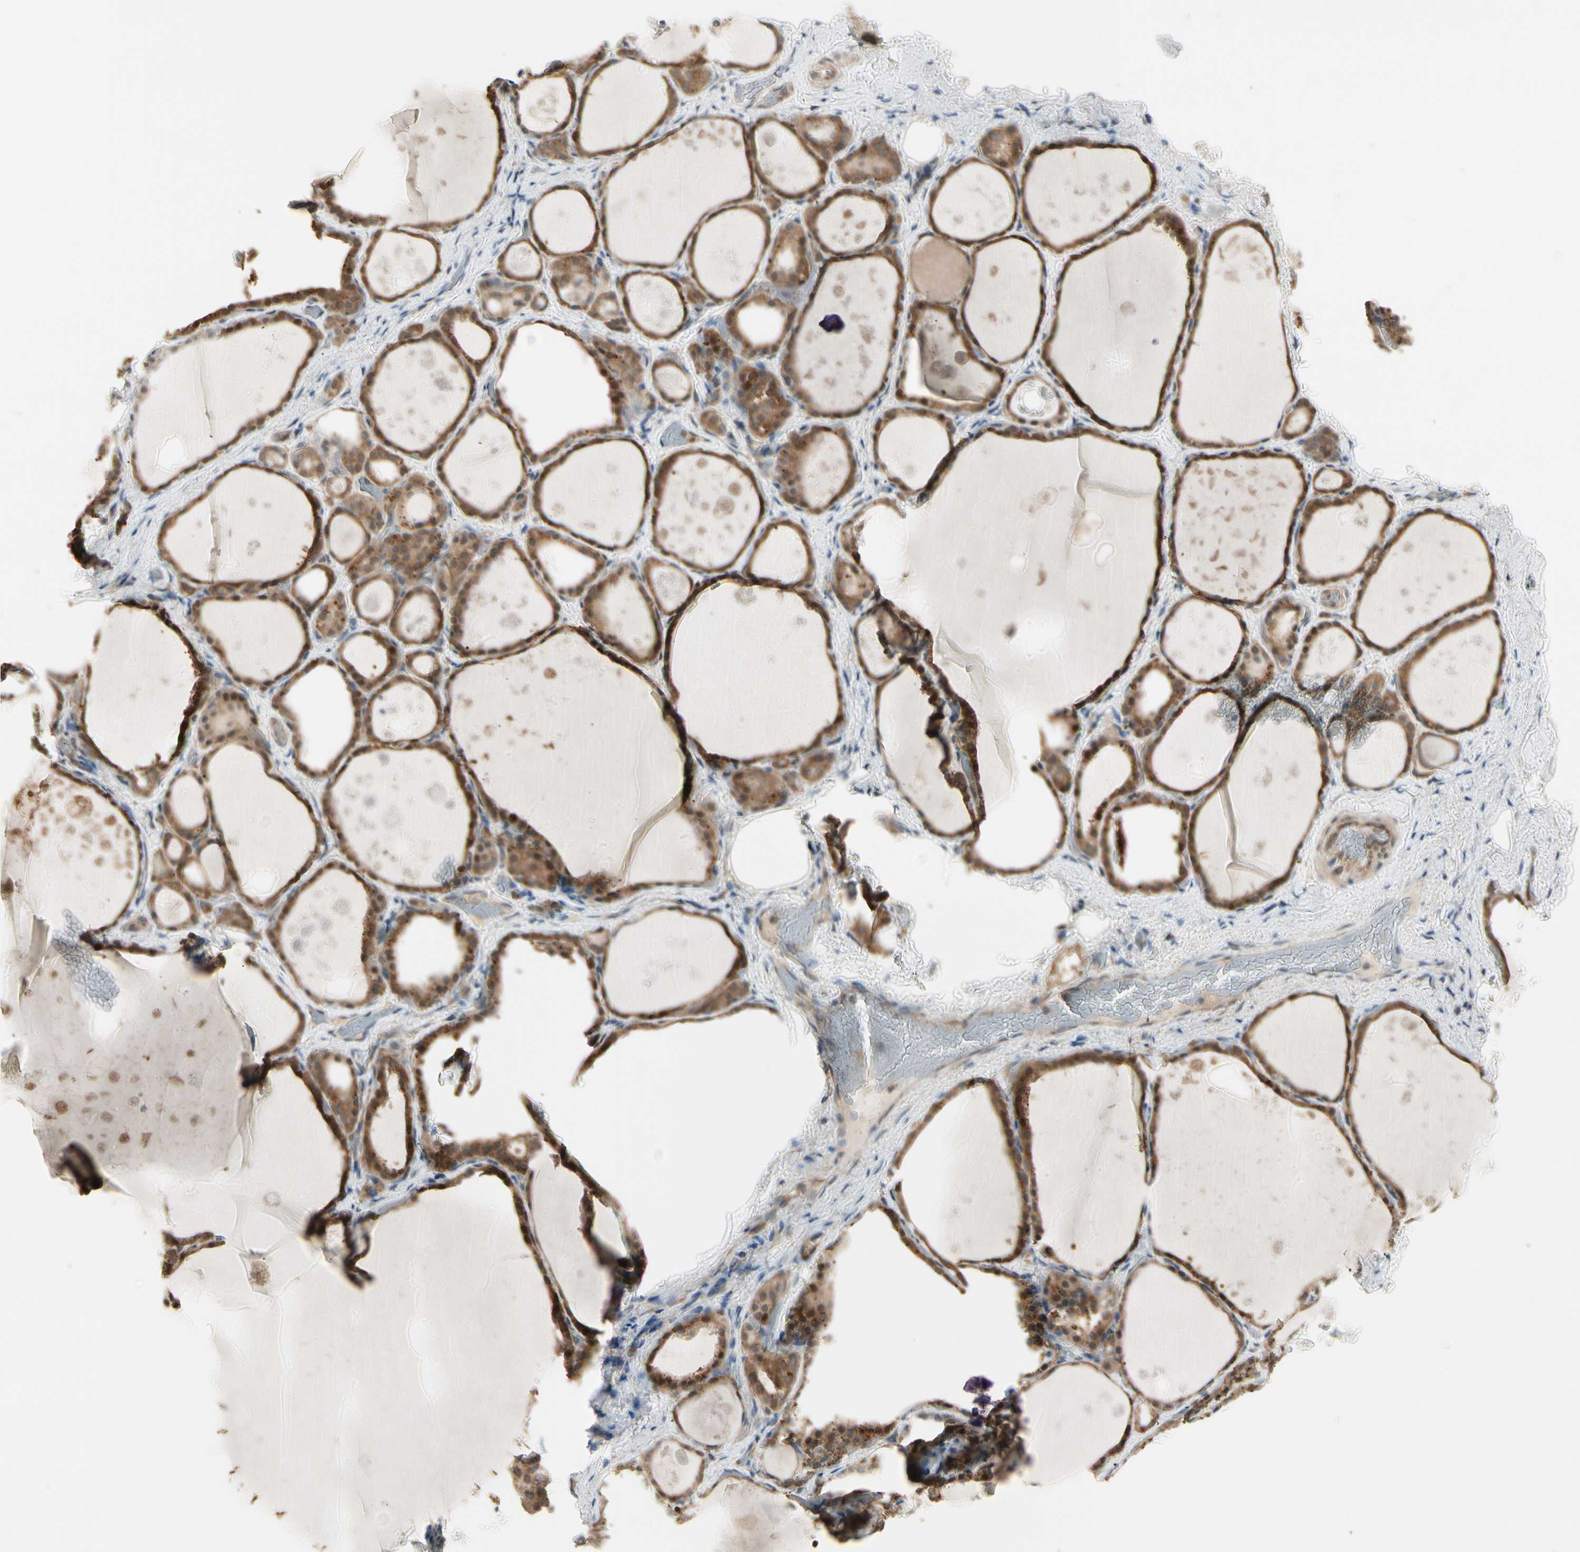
{"staining": {"intensity": "strong", "quantity": ">75%", "location": "cytoplasmic/membranous"}, "tissue": "thyroid gland", "cell_type": "Glandular cells", "image_type": "normal", "snomed": [{"axis": "morphology", "description": "Normal tissue, NOS"}, {"axis": "topography", "description": "Thyroid gland"}], "caption": "Thyroid gland stained with immunohistochemistry shows strong cytoplasmic/membranous expression in about >75% of glandular cells.", "gene": "OXSR1", "patient": {"sex": "male", "age": 61}}